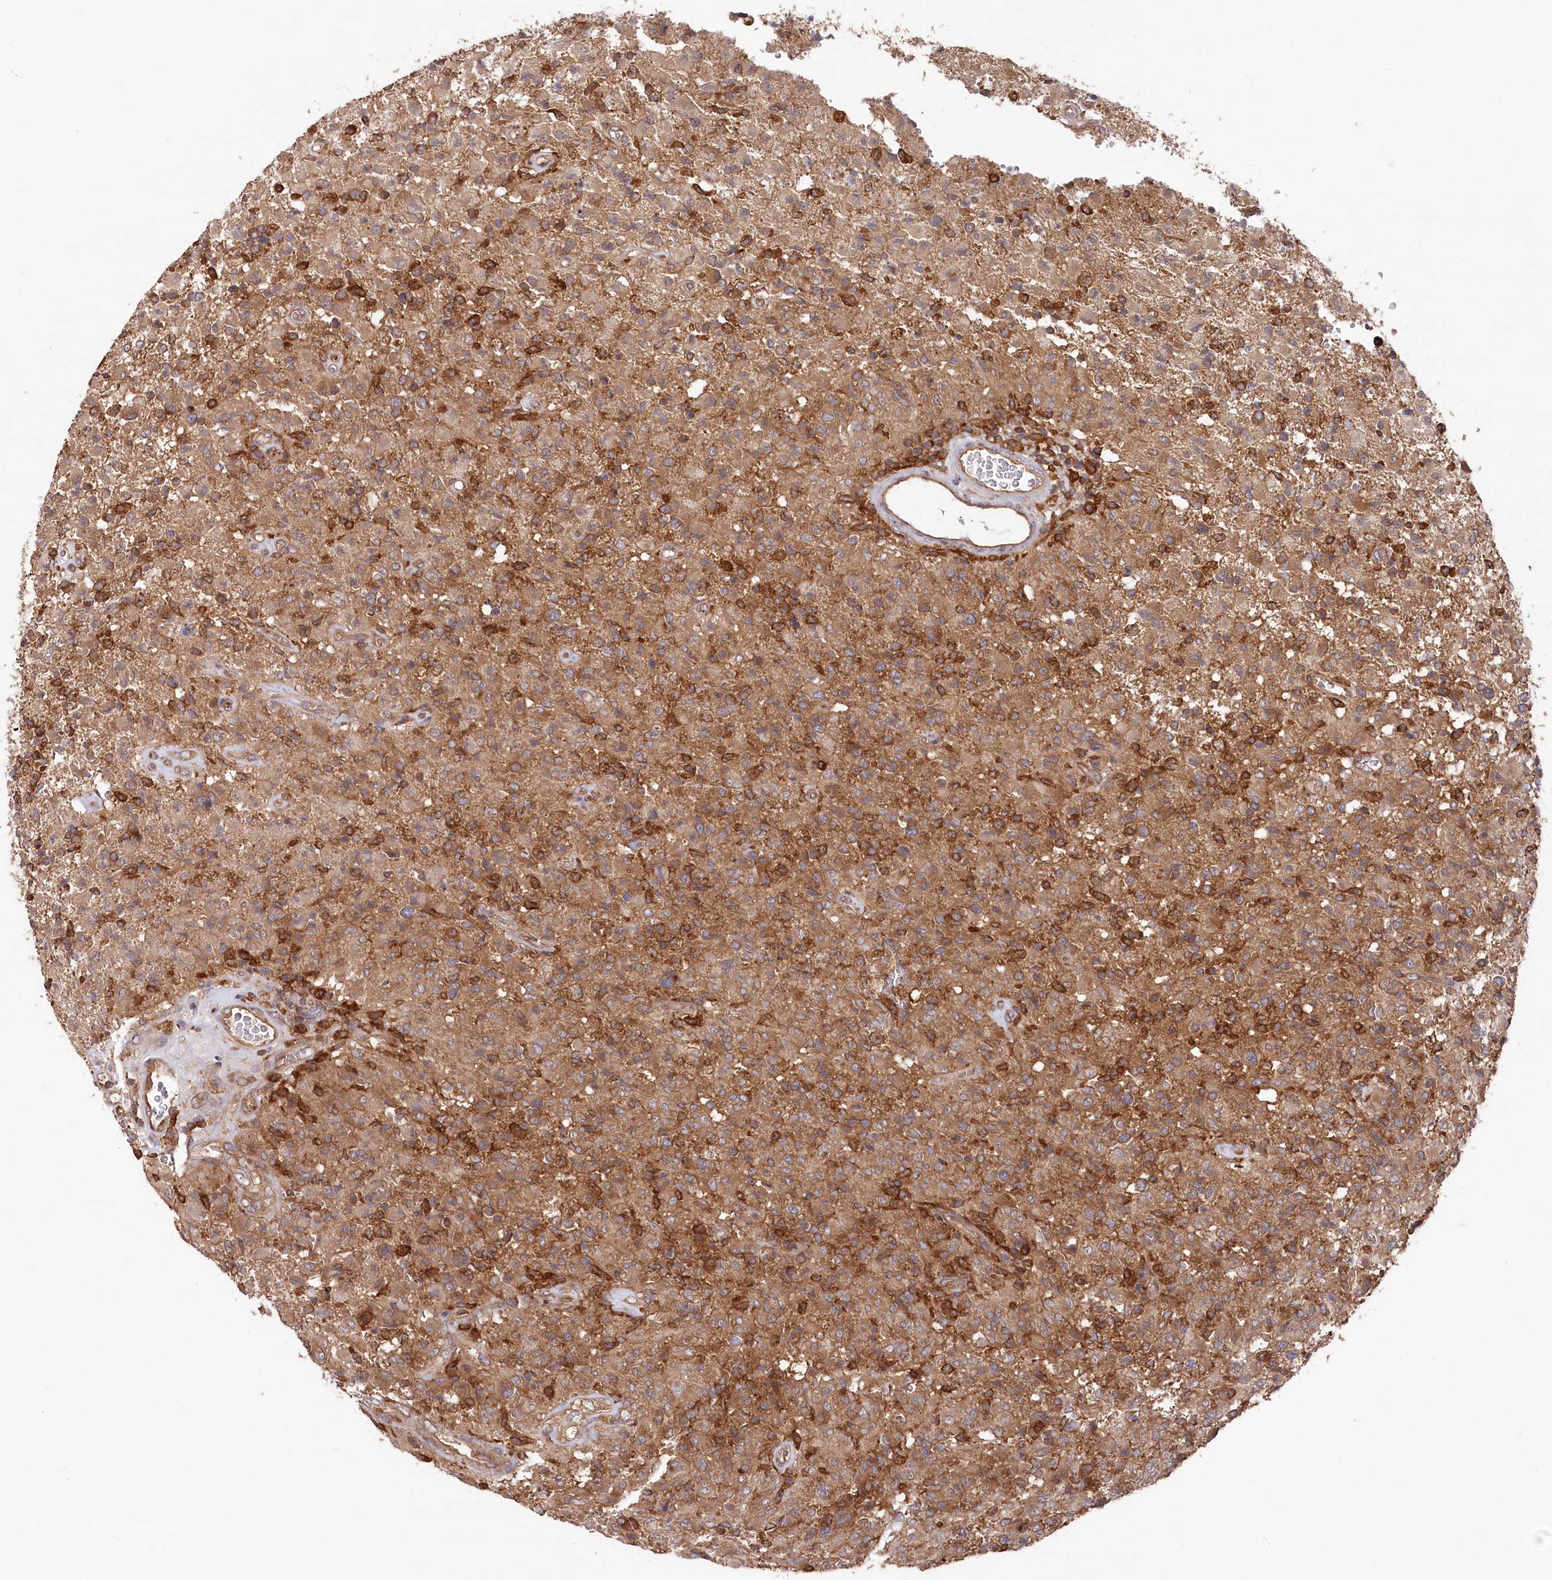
{"staining": {"intensity": "moderate", "quantity": ">75%", "location": "cytoplasmic/membranous"}, "tissue": "glioma", "cell_type": "Tumor cells", "image_type": "cancer", "snomed": [{"axis": "morphology", "description": "Glioma, malignant, High grade"}, {"axis": "topography", "description": "Brain"}], "caption": "Moderate cytoplasmic/membranous positivity is seen in approximately >75% of tumor cells in glioma.", "gene": "PPP1R21", "patient": {"sex": "female", "age": 57}}